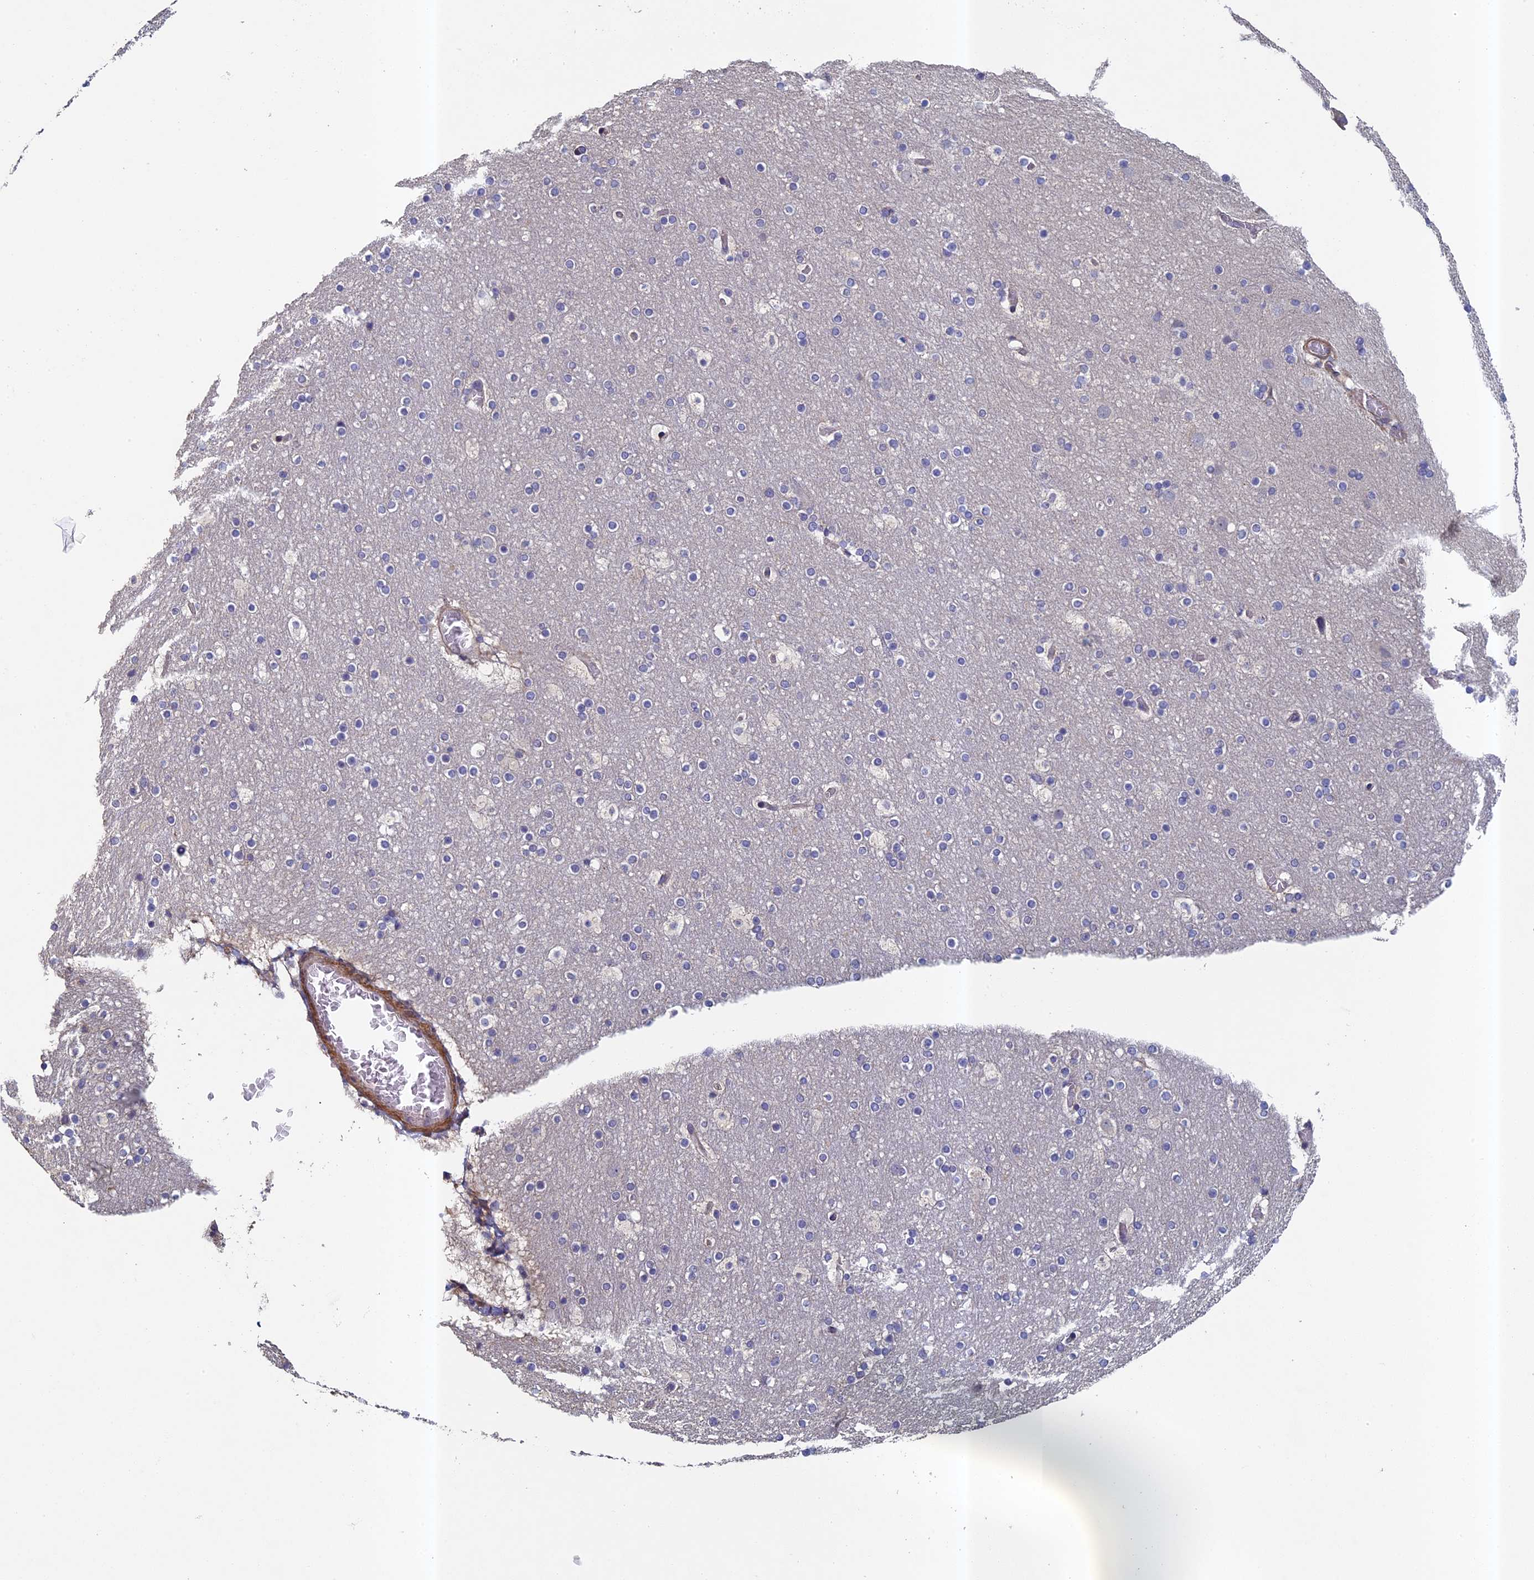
{"staining": {"intensity": "moderate", "quantity": "25%-75%", "location": "cytoplasmic/membranous"}, "tissue": "cerebral cortex", "cell_type": "Endothelial cells", "image_type": "normal", "snomed": [{"axis": "morphology", "description": "Normal tissue, NOS"}, {"axis": "topography", "description": "Cerebral cortex"}], "caption": "Protein positivity by immunohistochemistry demonstrates moderate cytoplasmic/membranous expression in about 25%-75% of endothelial cells in normal cerebral cortex. The protein is shown in brown color, while the nuclei are stained blue.", "gene": "DIXDC1", "patient": {"sex": "male", "age": 57}}